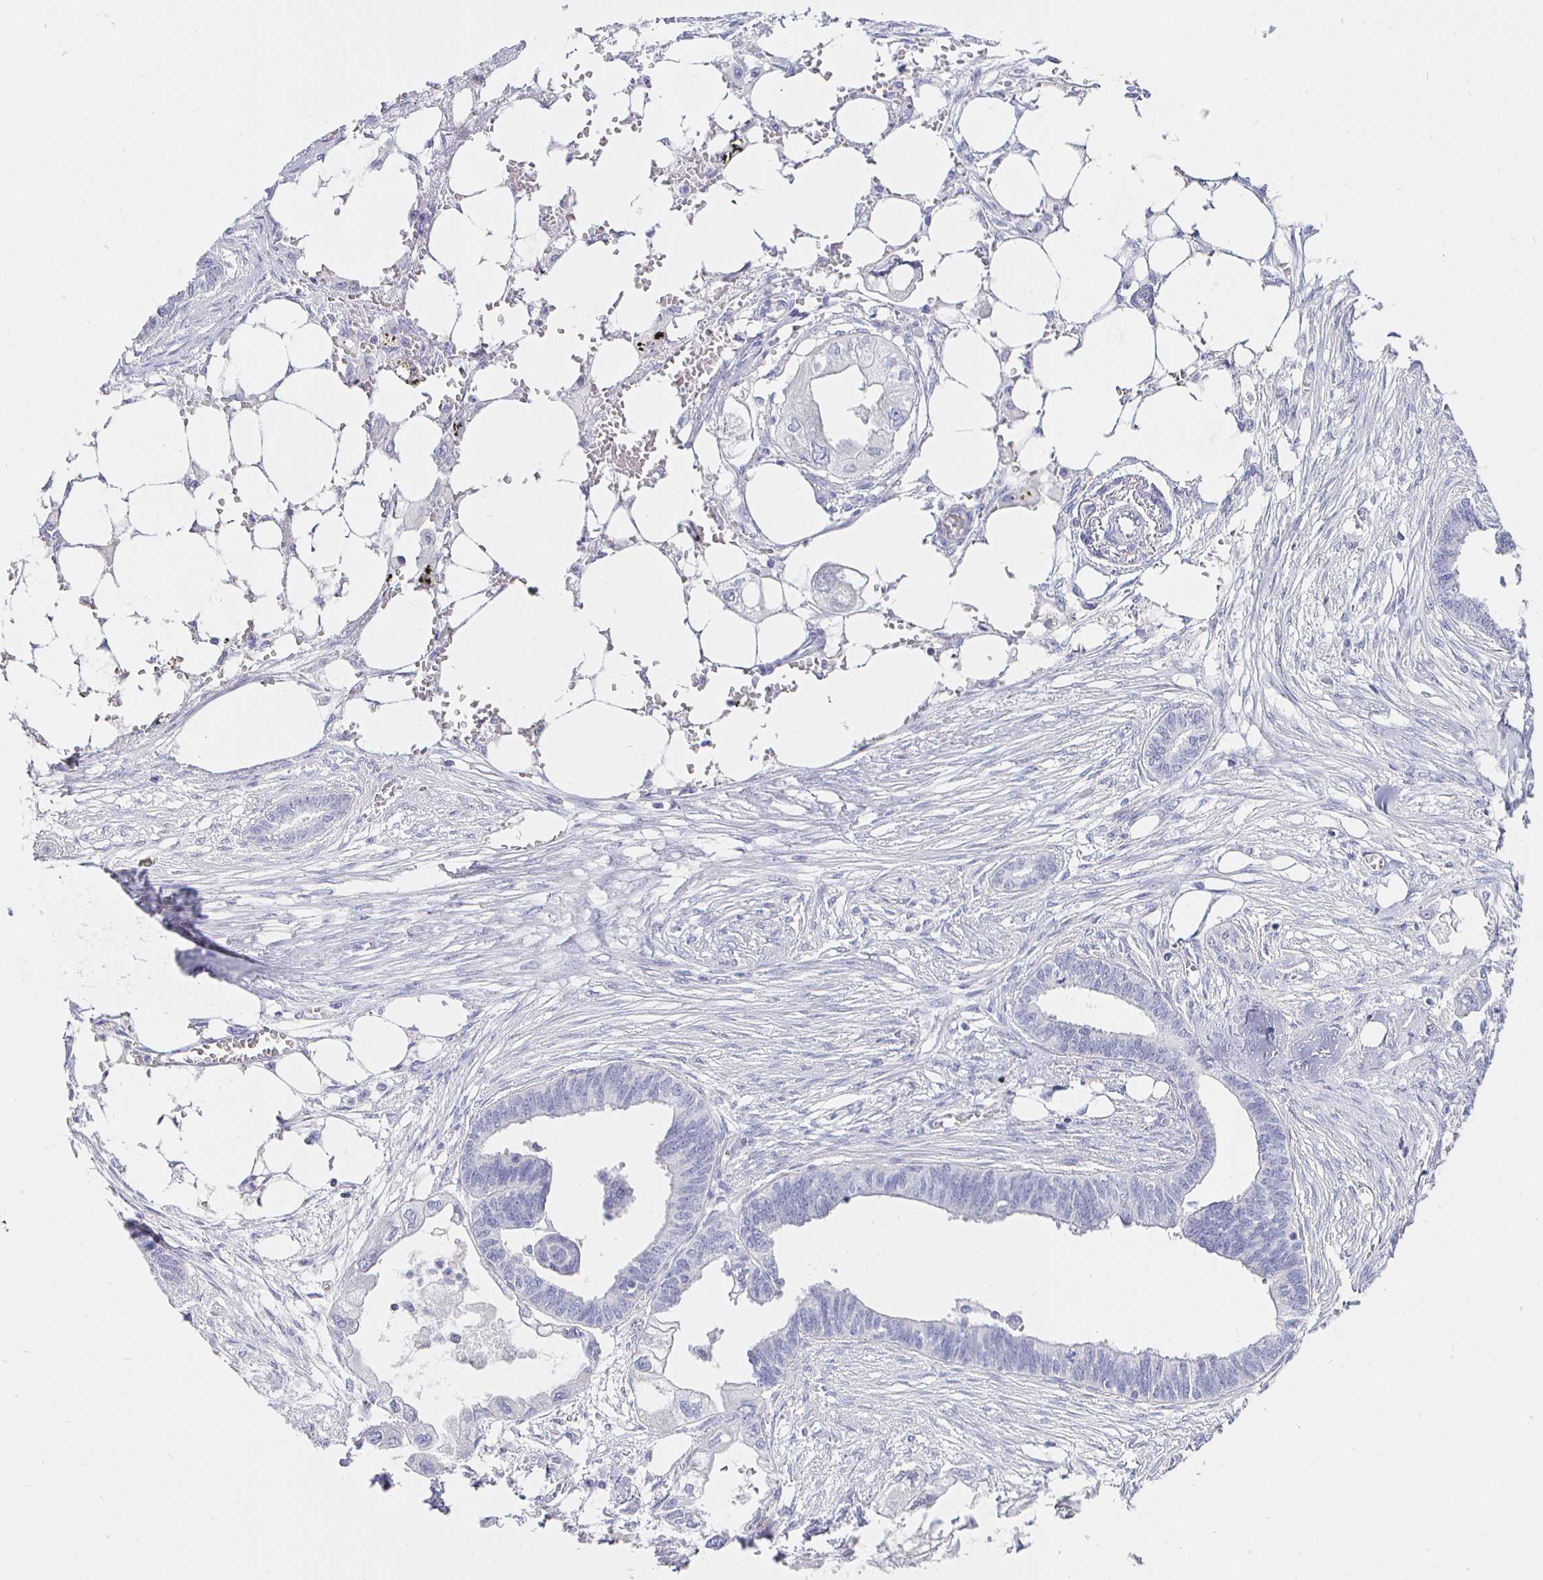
{"staining": {"intensity": "negative", "quantity": "none", "location": "none"}, "tissue": "endometrial cancer", "cell_type": "Tumor cells", "image_type": "cancer", "snomed": [{"axis": "morphology", "description": "Adenocarcinoma, NOS"}, {"axis": "morphology", "description": "Adenocarcinoma, metastatic, NOS"}, {"axis": "topography", "description": "Adipose tissue"}, {"axis": "topography", "description": "Endometrium"}], "caption": "Immunohistochemistry micrograph of neoplastic tissue: human endometrial cancer (metastatic adenocarcinoma) stained with DAB shows no significant protein staining in tumor cells.", "gene": "CR2", "patient": {"sex": "female", "age": 67}}